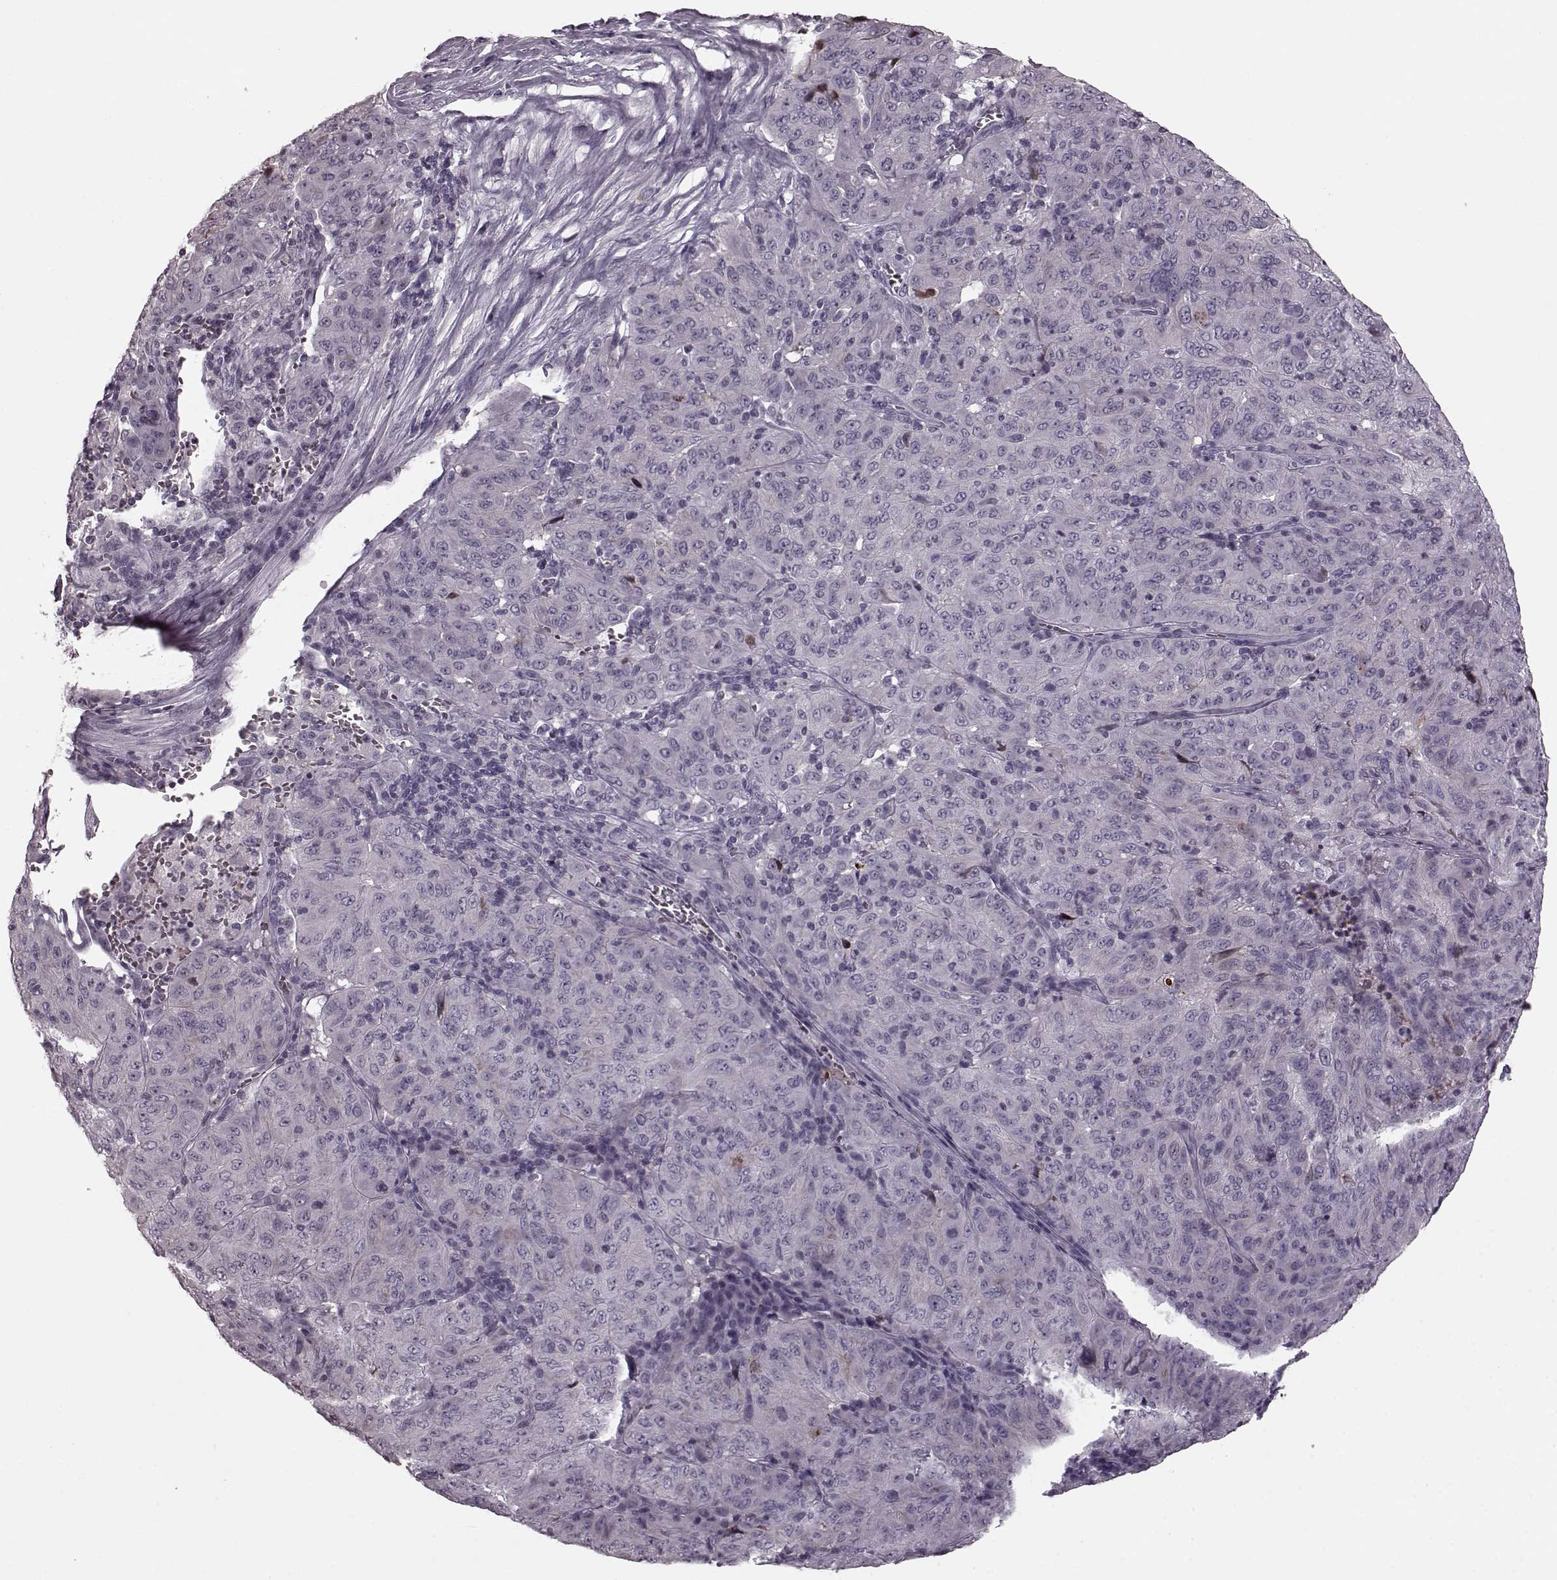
{"staining": {"intensity": "negative", "quantity": "none", "location": "none"}, "tissue": "pancreatic cancer", "cell_type": "Tumor cells", "image_type": "cancer", "snomed": [{"axis": "morphology", "description": "Adenocarcinoma, NOS"}, {"axis": "topography", "description": "Pancreas"}], "caption": "Human adenocarcinoma (pancreatic) stained for a protein using immunohistochemistry (IHC) displays no staining in tumor cells.", "gene": "CST7", "patient": {"sex": "male", "age": 63}}